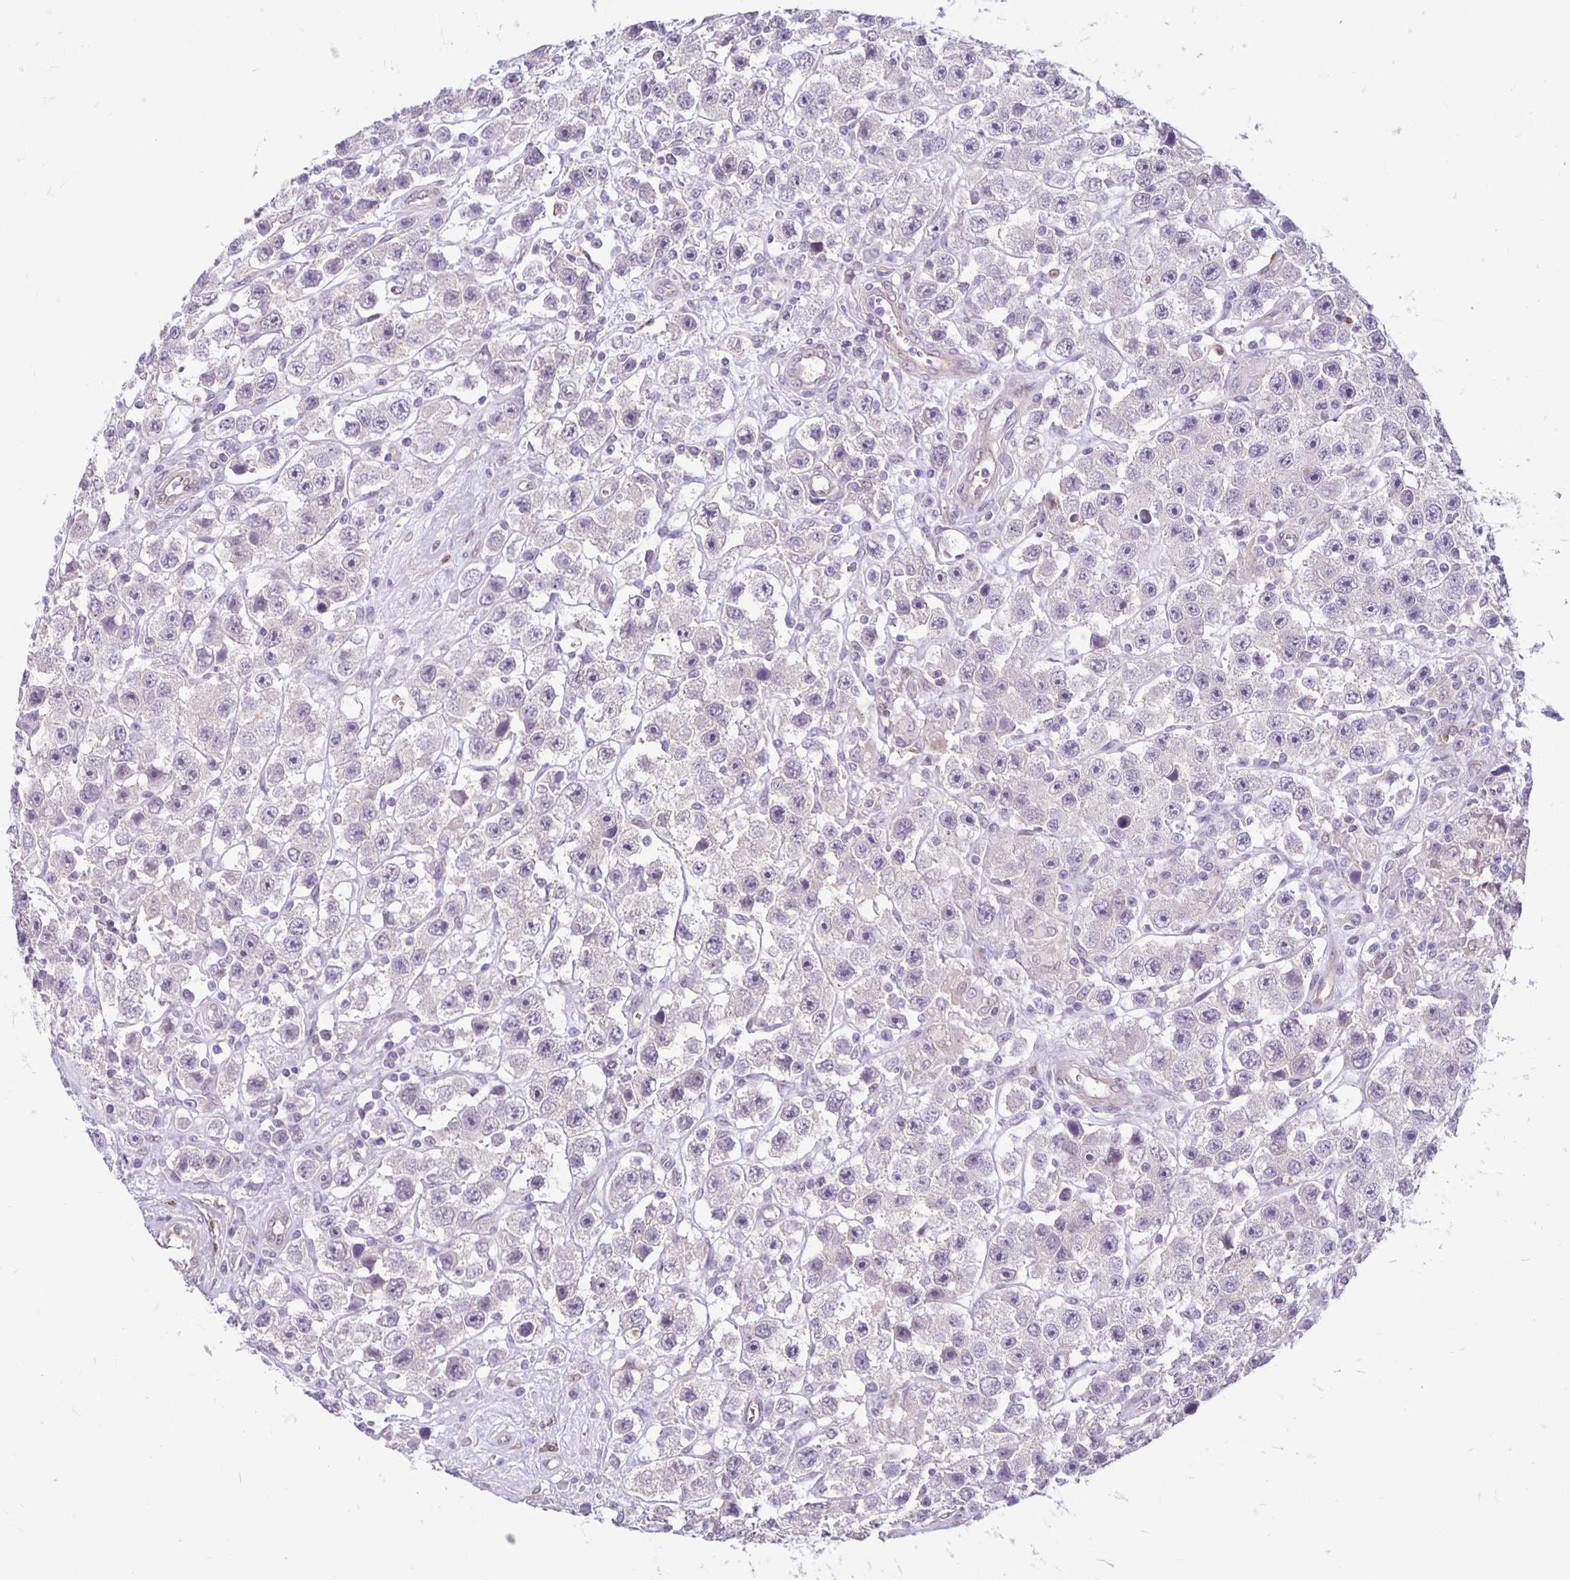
{"staining": {"intensity": "negative", "quantity": "none", "location": "none"}, "tissue": "testis cancer", "cell_type": "Tumor cells", "image_type": "cancer", "snomed": [{"axis": "morphology", "description": "Seminoma, NOS"}, {"axis": "topography", "description": "Testis"}], "caption": "The micrograph shows no staining of tumor cells in seminoma (testis). The staining was performed using DAB to visualize the protein expression in brown, while the nuclei were stained in blue with hematoxylin (Magnification: 20x).", "gene": "TAX1BP3", "patient": {"sex": "male", "age": 45}}